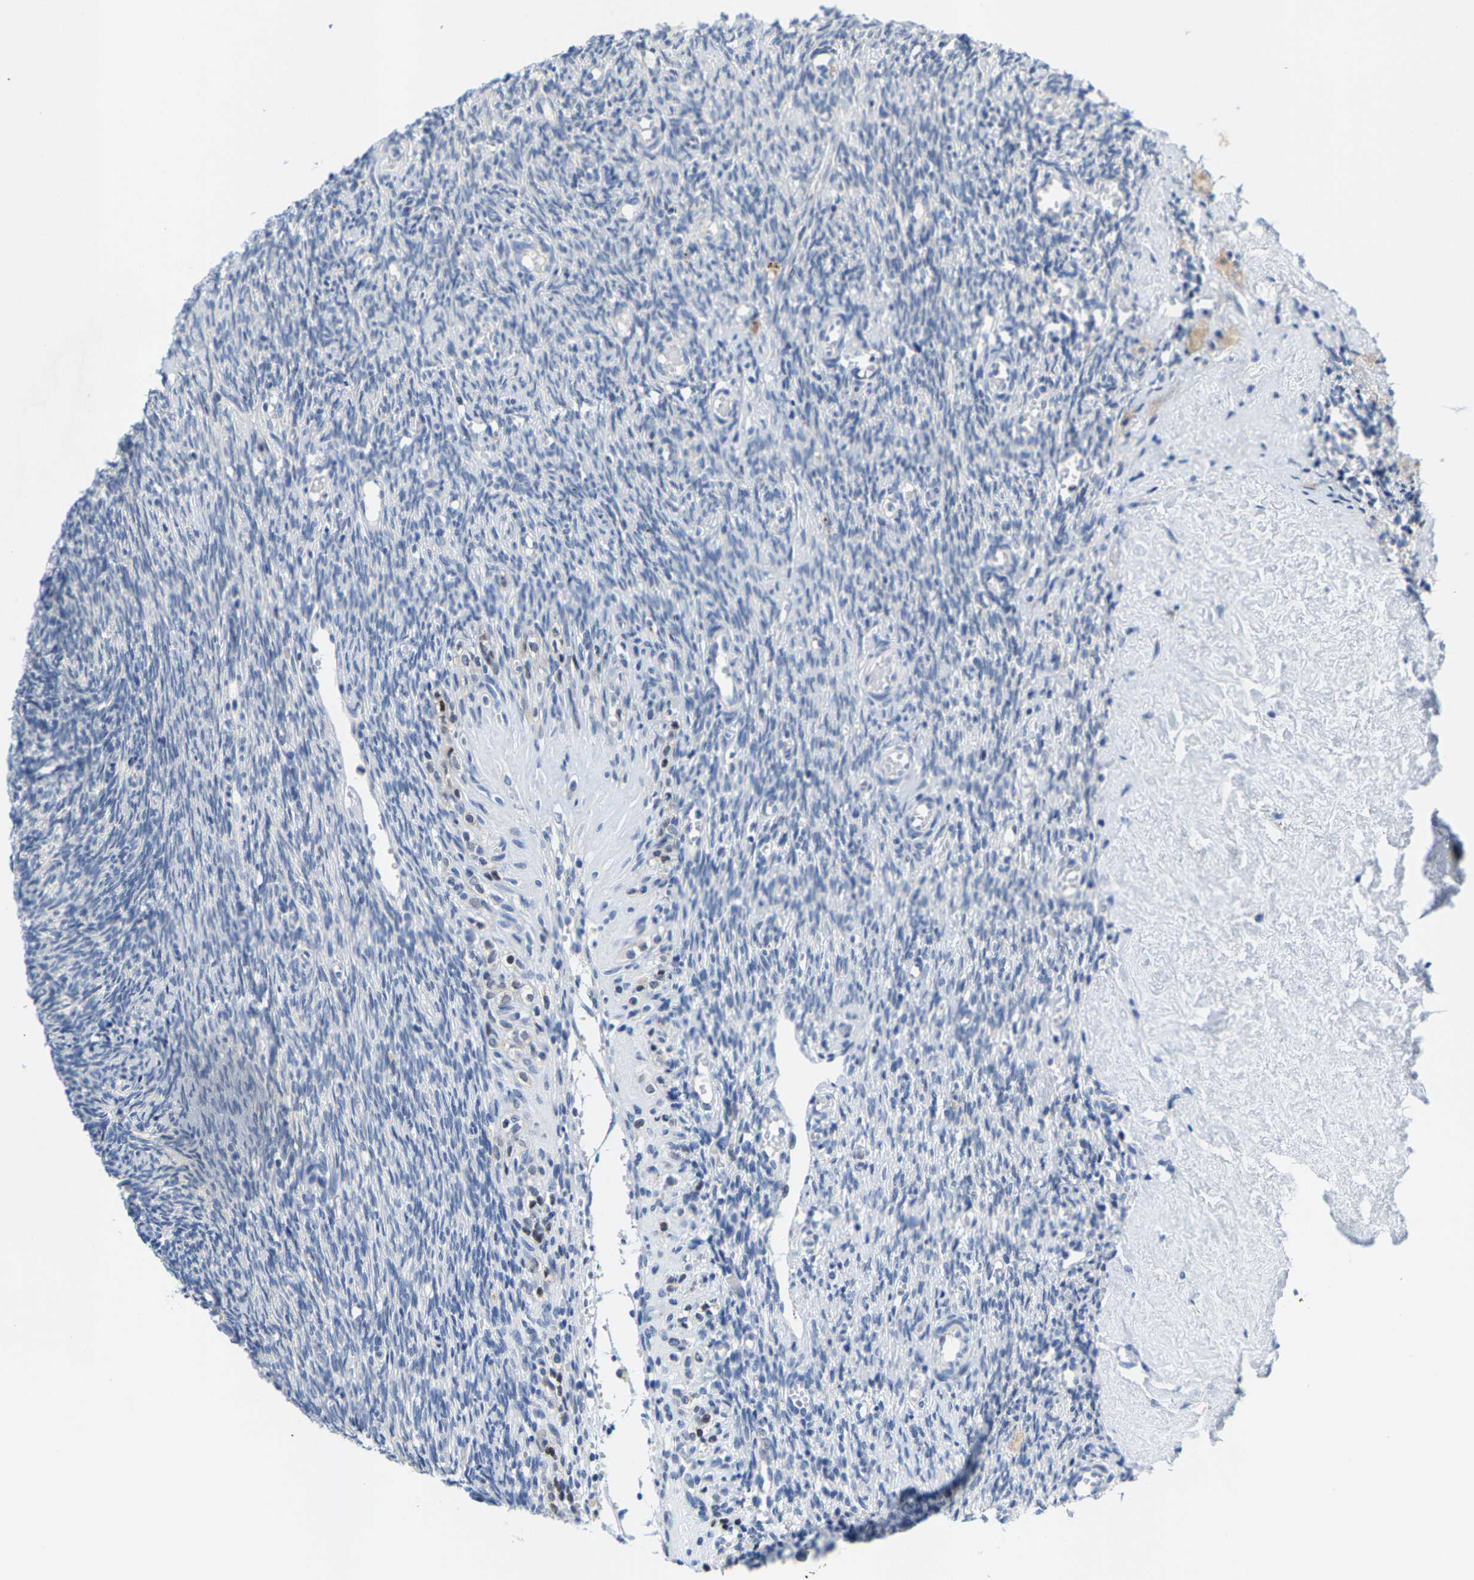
{"staining": {"intensity": "negative", "quantity": "none", "location": "none"}, "tissue": "ovary", "cell_type": "Ovarian stroma cells", "image_type": "normal", "snomed": [{"axis": "morphology", "description": "Normal tissue, NOS"}, {"axis": "topography", "description": "Ovary"}], "caption": "High power microscopy photomicrograph of an IHC photomicrograph of unremarkable ovary, revealing no significant positivity in ovarian stroma cells. Nuclei are stained in blue.", "gene": "KLHL1", "patient": {"sex": "female", "age": 41}}